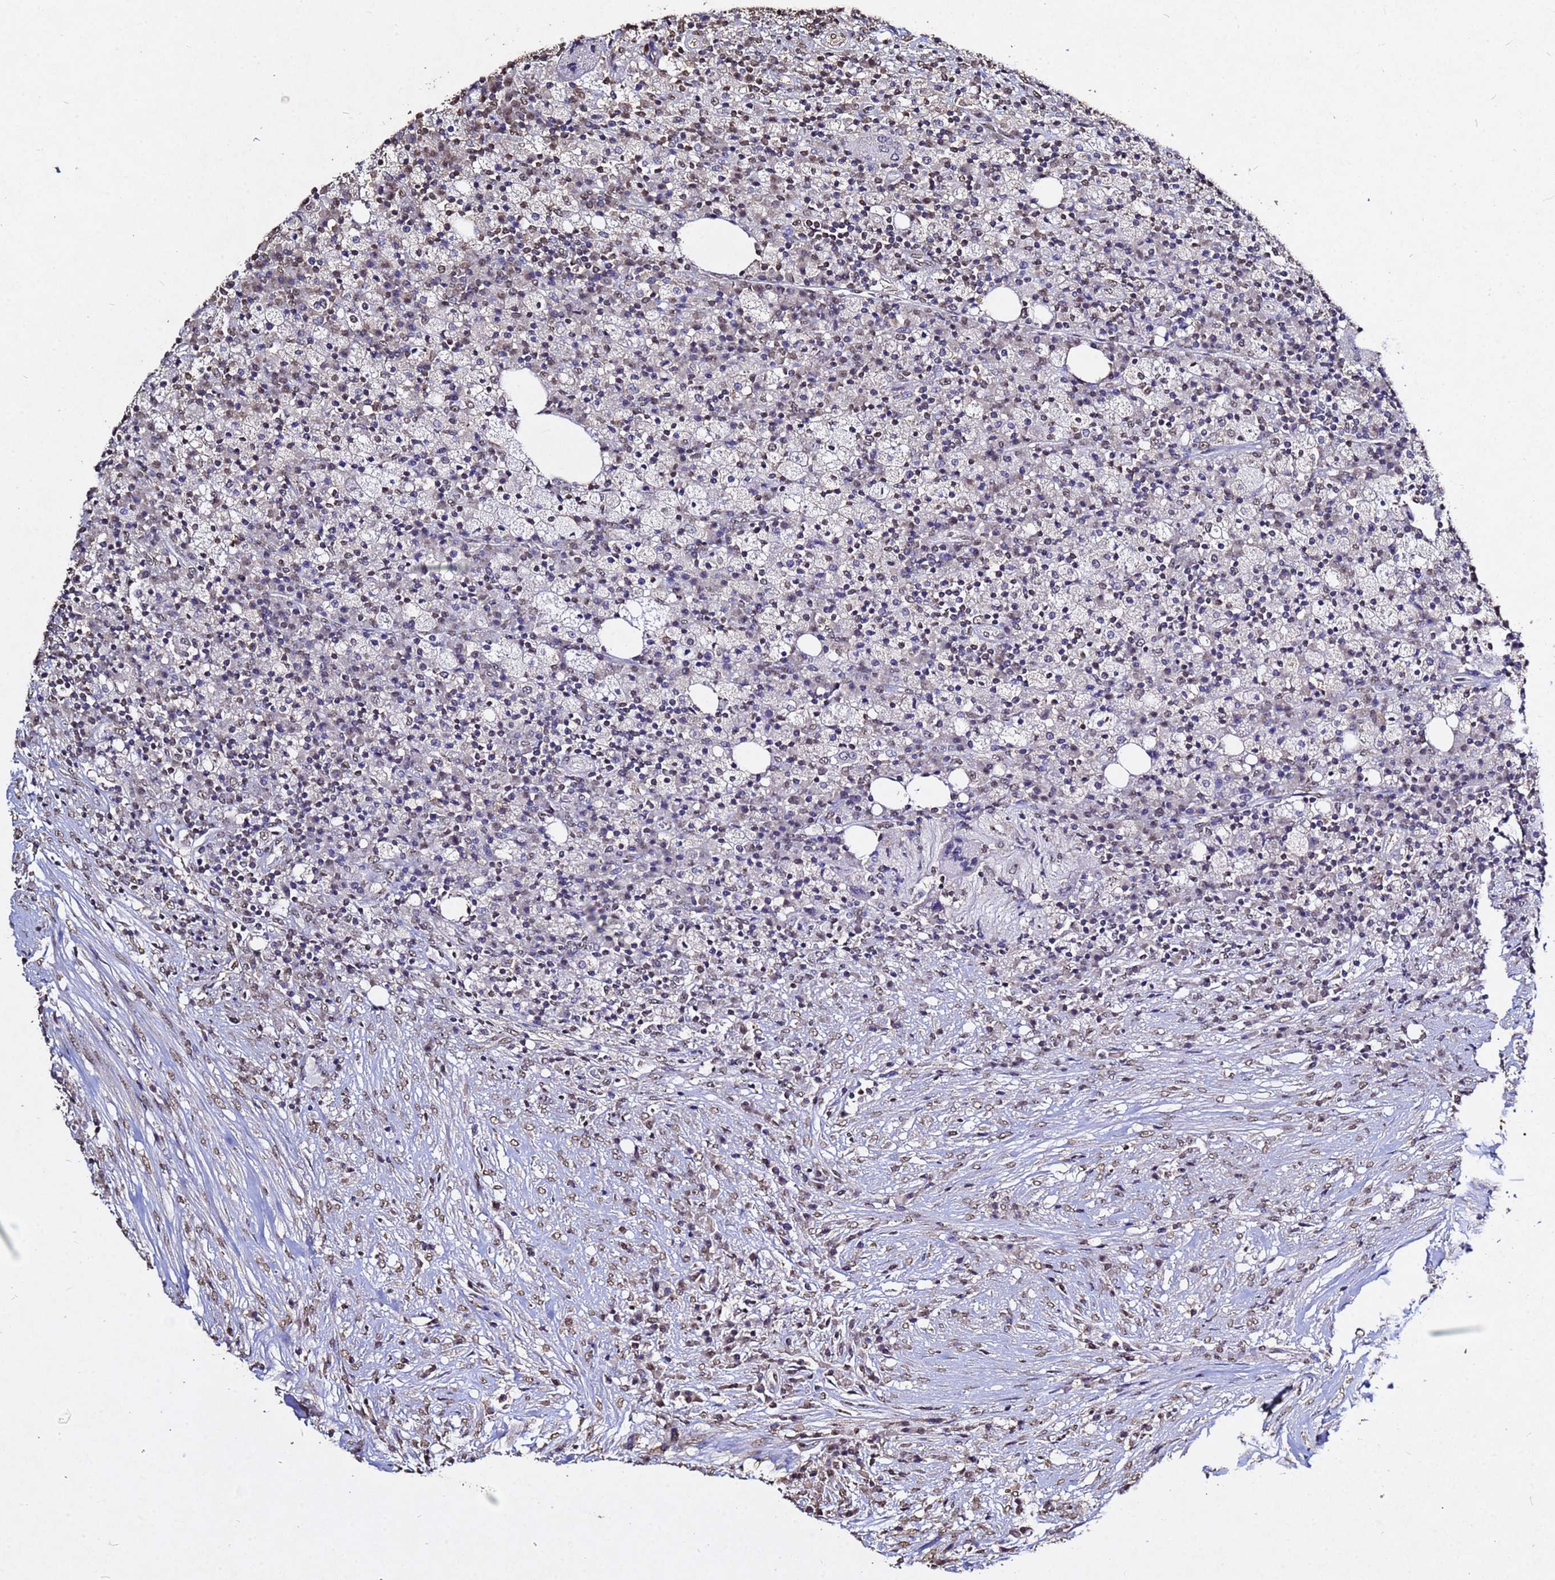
{"staining": {"intensity": "moderate", "quantity": "<25%", "location": "nuclear"}, "tissue": "colorectal cancer", "cell_type": "Tumor cells", "image_type": "cancer", "snomed": [{"axis": "morphology", "description": "Adenocarcinoma, NOS"}, {"axis": "topography", "description": "Colon"}], "caption": "There is low levels of moderate nuclear staining in tumor cells of adenocarcinoma (colorectal), as demonstrated by immunohistochemical staining (brown color).", "gene": "MYOCD", "patient": {"sex": "male", "age": 83}}